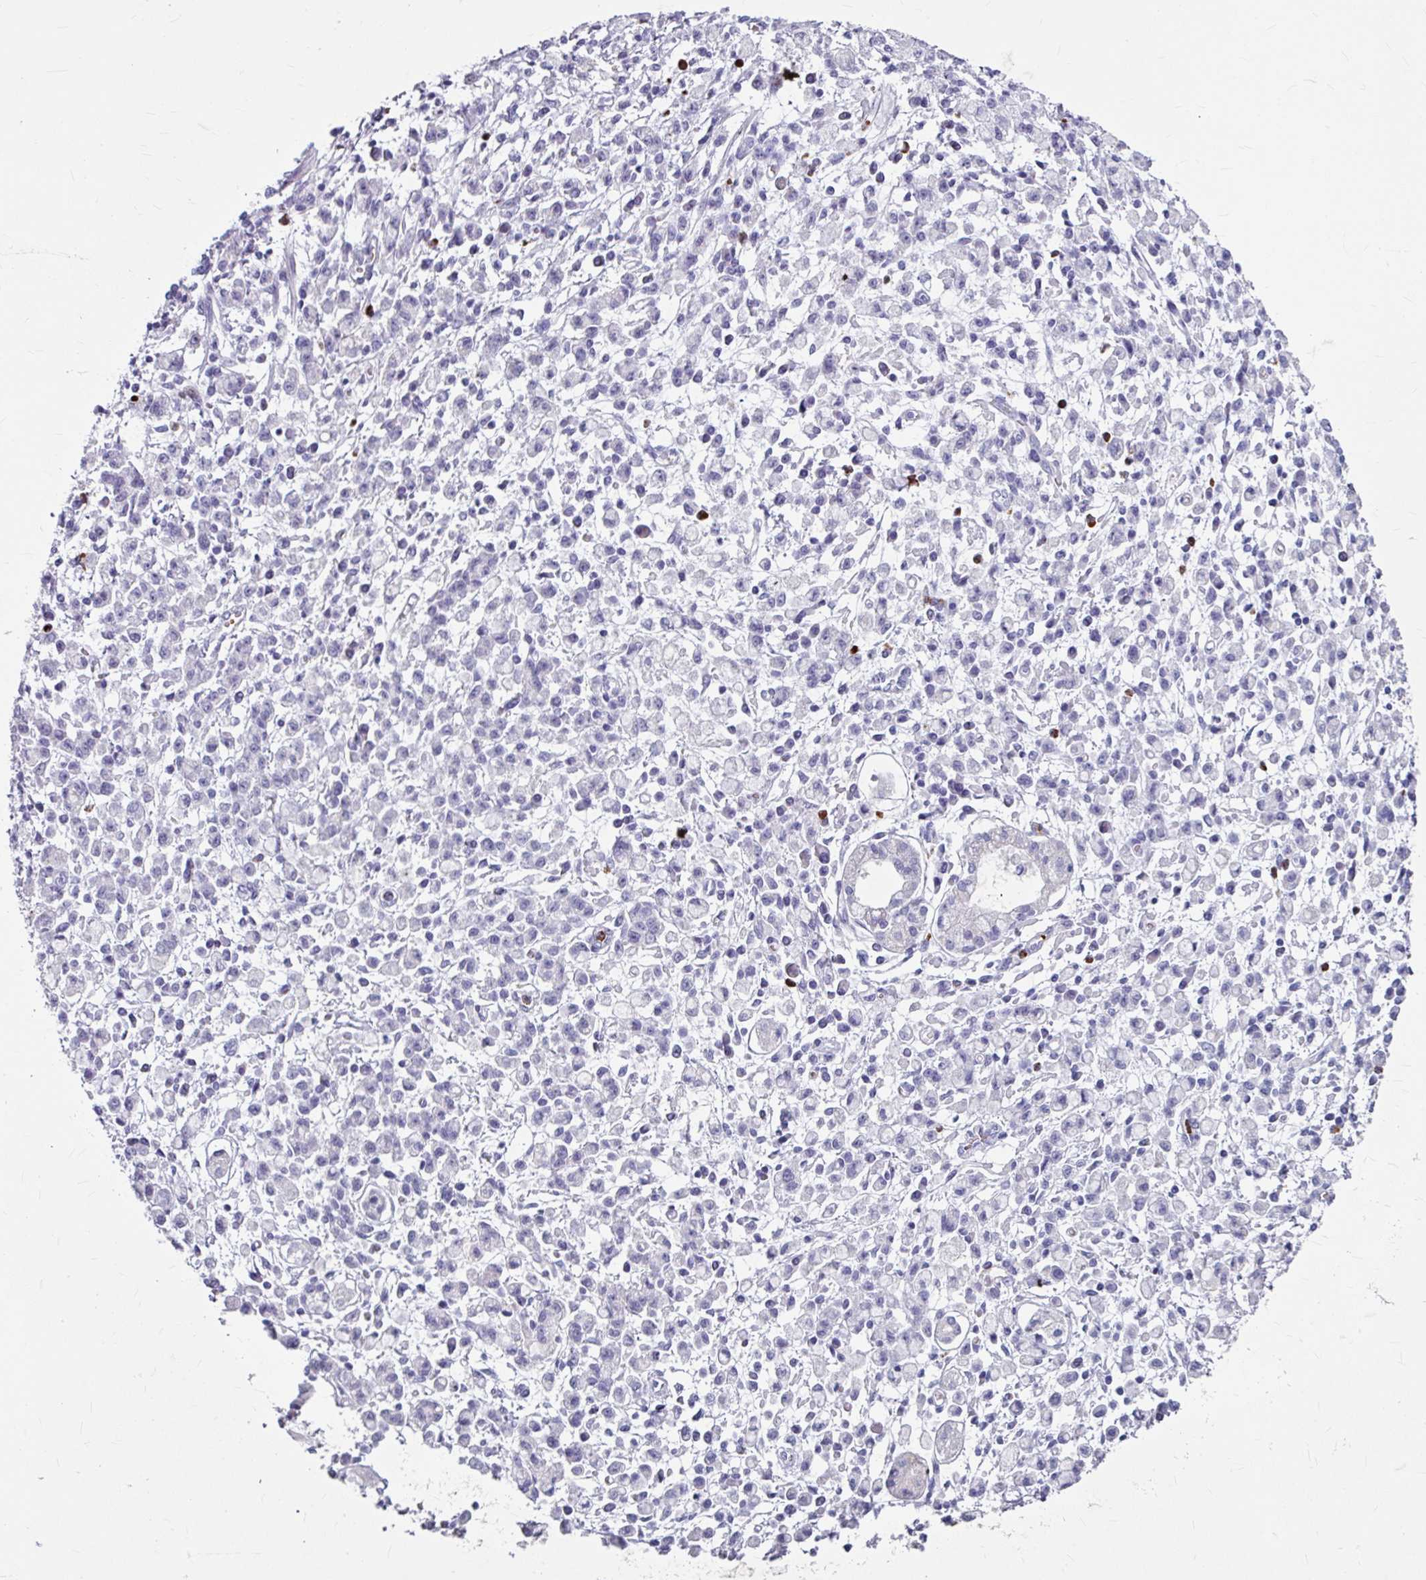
{"staining": {"intensity": "negative", "quantity": "none", "location": "none"}, "tissue": "stomach cancer", "cell_type": "Tumor cells", "image_type": "cancer", "snomed": [{"axis": "morphology", "description": "Adenocarcinoma, NOS"}, {"axis": "topography", "description": "Stomach"}], "caption": "The photomicrograph demonstrates no staining of tumor cells in stomach adenocarcinoma.", "gene": "ANKRD1", "patient": {"sex": "male", "age": 77}}